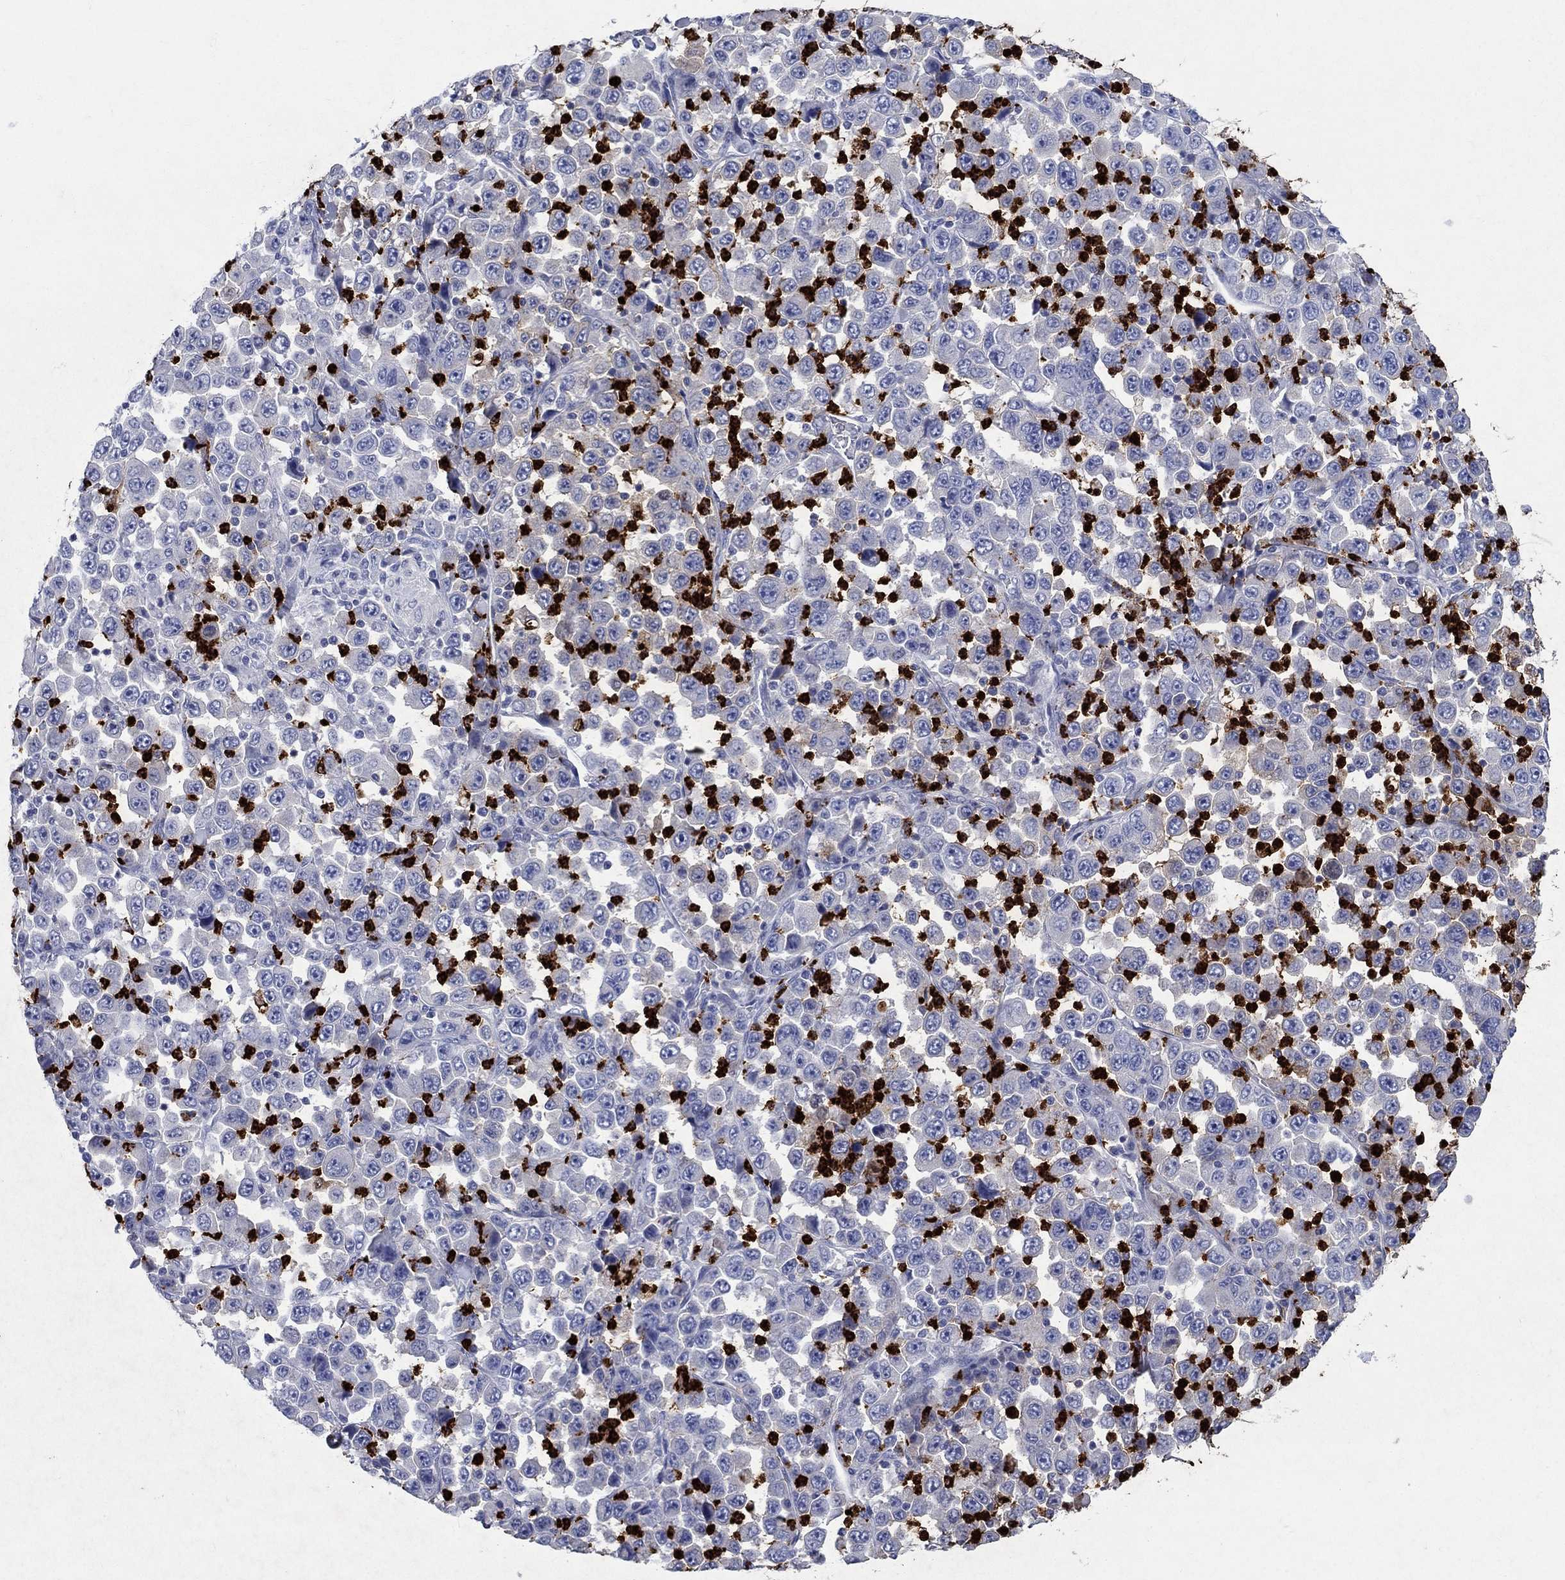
{"staining": {"intensity": "negative", "quantity": "none", "location": "none"}, "tissue": "stomach cancer", "cell_type": "Tumor cells", "image_type": "cancer", "snomed": [{"axis": "morphology", "description": "Normal tissue, NOS"}, {"axis": "morphology", "description": "Adenocarcinoma, NOS"}, {"axis": "topography", "description": "Stomach, upper"}, {"axis": "topography", "description": "Stomach"}], "caption": "IHC image of neoplastic tissue: stomach cancer stained with DAB (3,3'-diaminobenzidine) exhibits no significant protein staining in tumor cells.", "gene": "AZU1", "patient": {"sex": "male", "age": 59}}